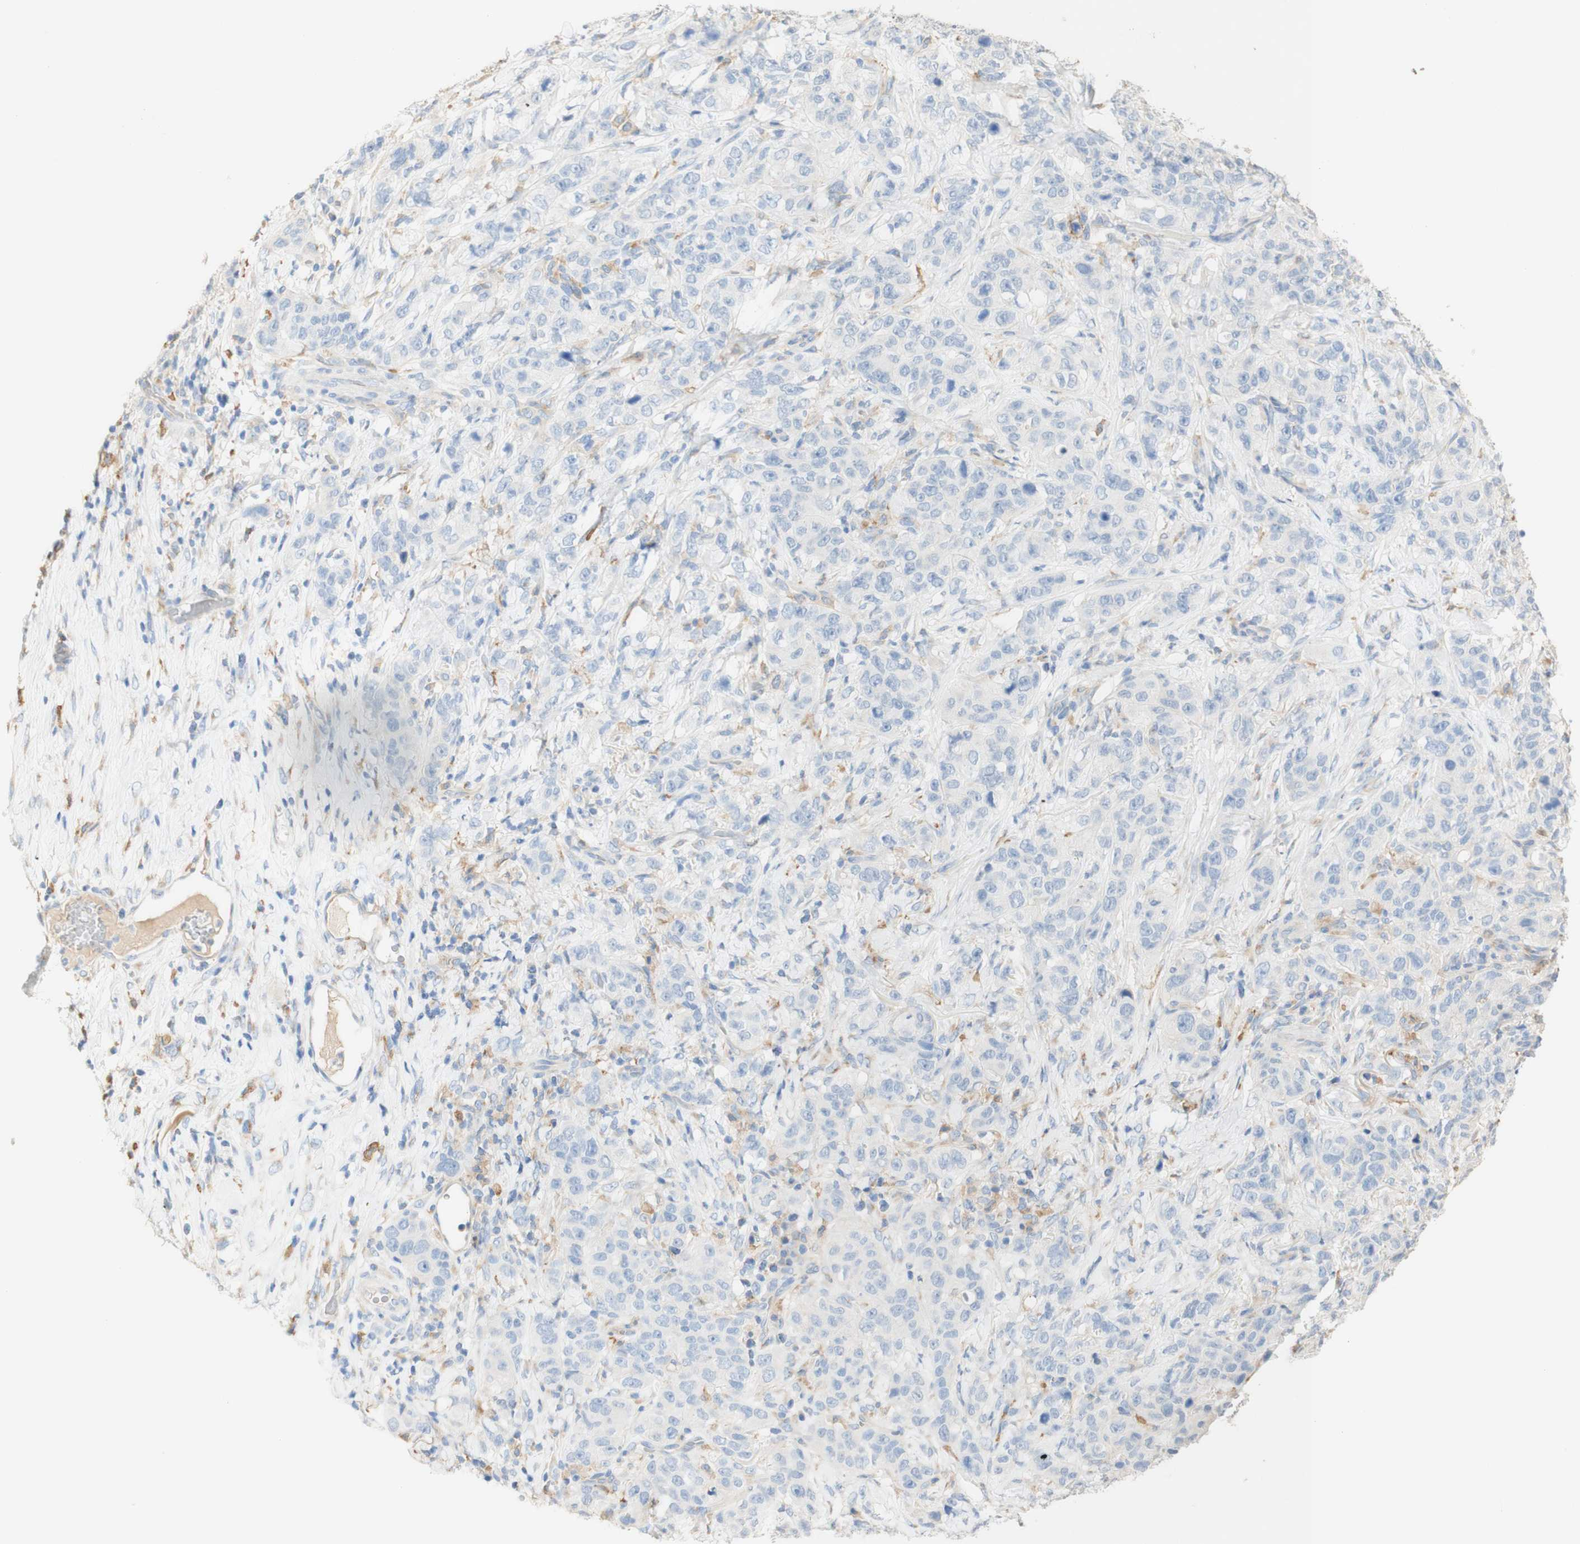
{"staining": {"intensity": "negative", "quantity": "none", "location": "none"}, "tissue": "stomach cancer", "cell_type": "Tumor cells", "image_type": "cancer", "snomed": [{"axis": "morphology", "description": "Adenocarcinoma, NOS"}, {"axis": "topography", "description": "Stomach"}], "caption": "A histopathology image of stomach adenocarcinoma stained for a protein shows no brown staining in tumor cells.", "gene": "FCGRT", "patient": {"sex": "male", "age": 48}}